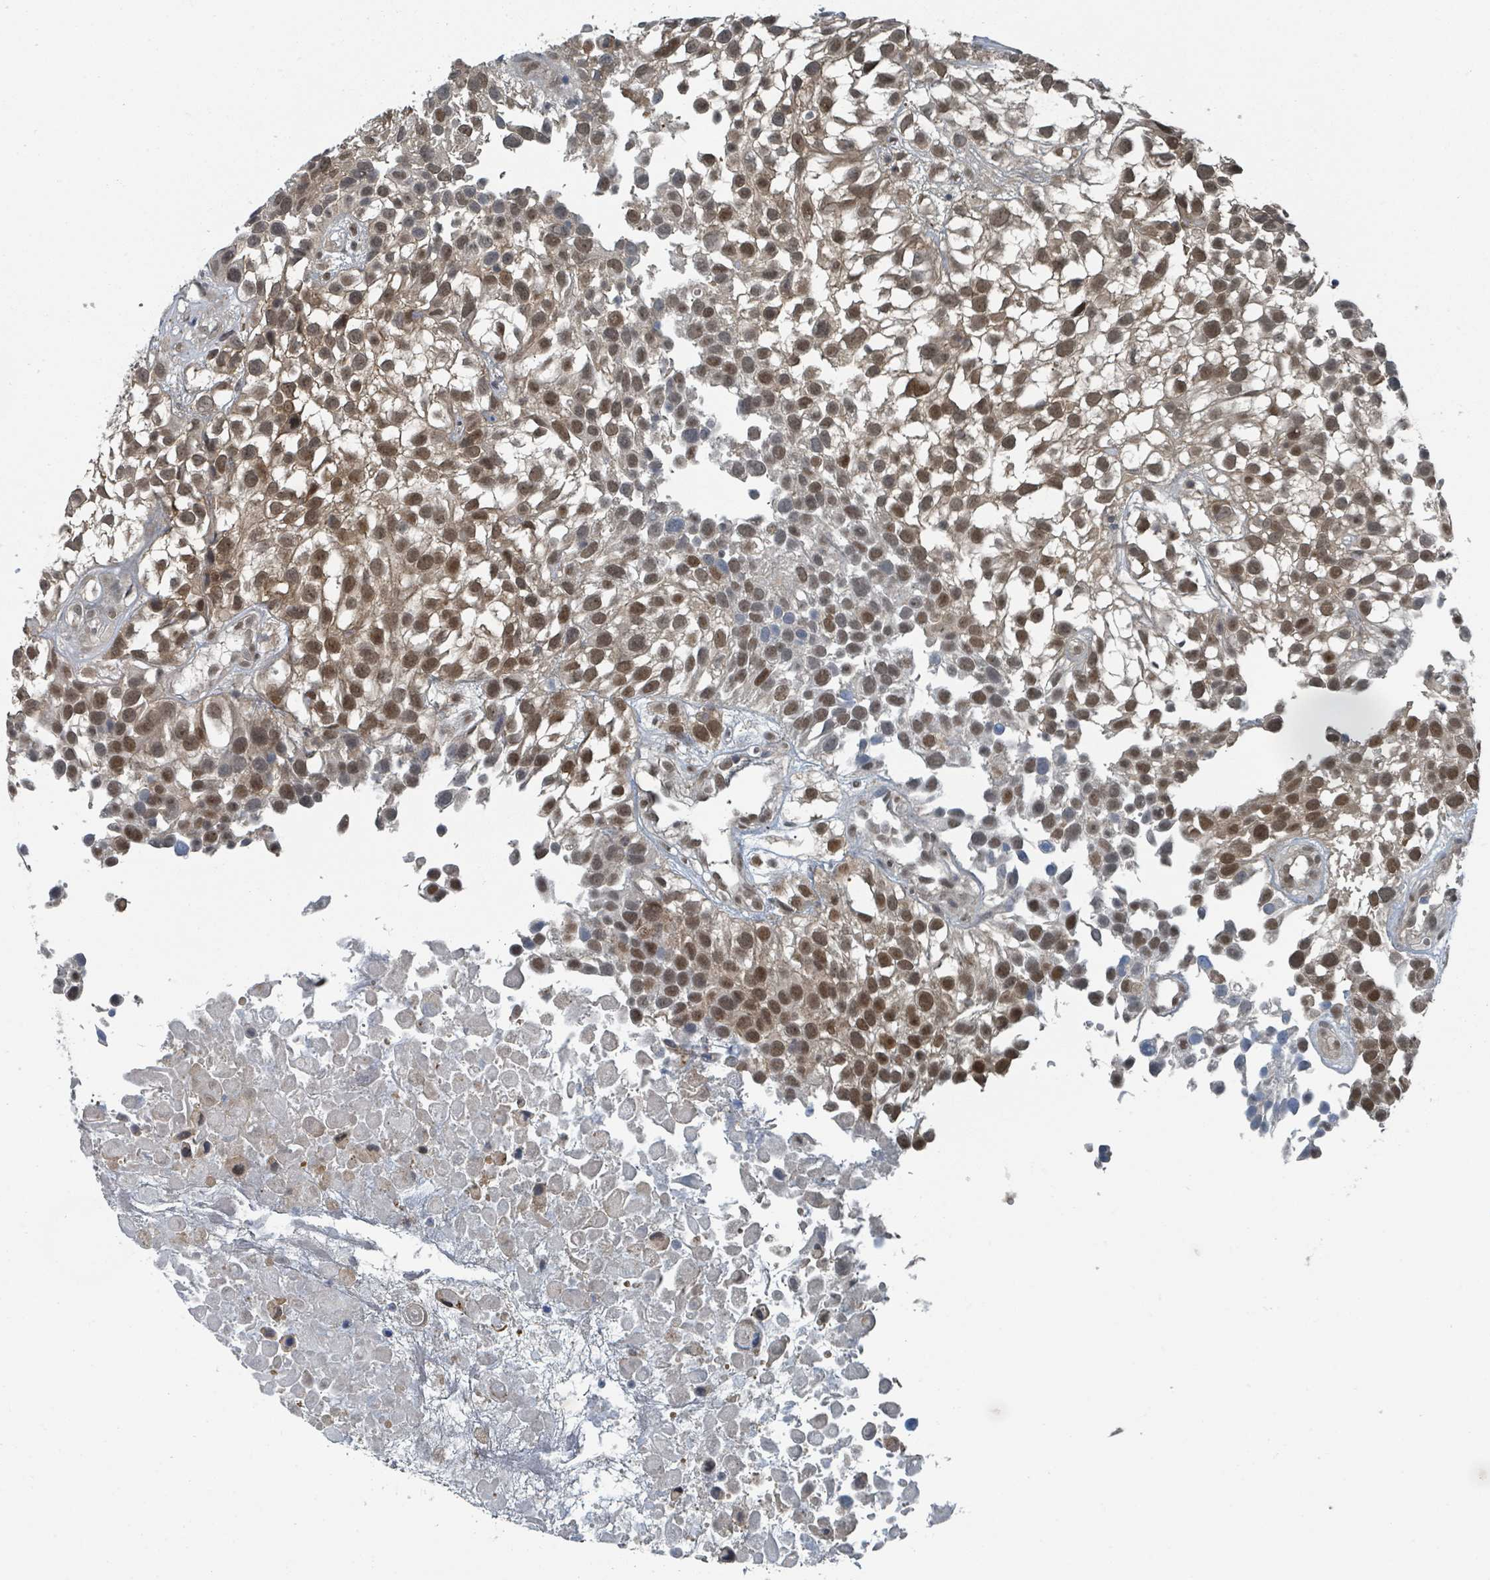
{"staining": {"intensity": "moderate", "quantity": ">75%", "location": "nuclear"}, "tissue": "urothelial cancer", "cell_type": "Tumor cells", "image_type": "cancer", "snomed": [{"axis": "morphology", "description": "Urothelial carcinoma, High grade"}, {"axis": "topography", "description": "Urinary bladder"}], "caption": "Urothelial cancer tissue displays moderate nuclear expression in about >75% of tumor cells", "gene": "GOLGA7", "patient": {"sex": "male", "age": 56}}